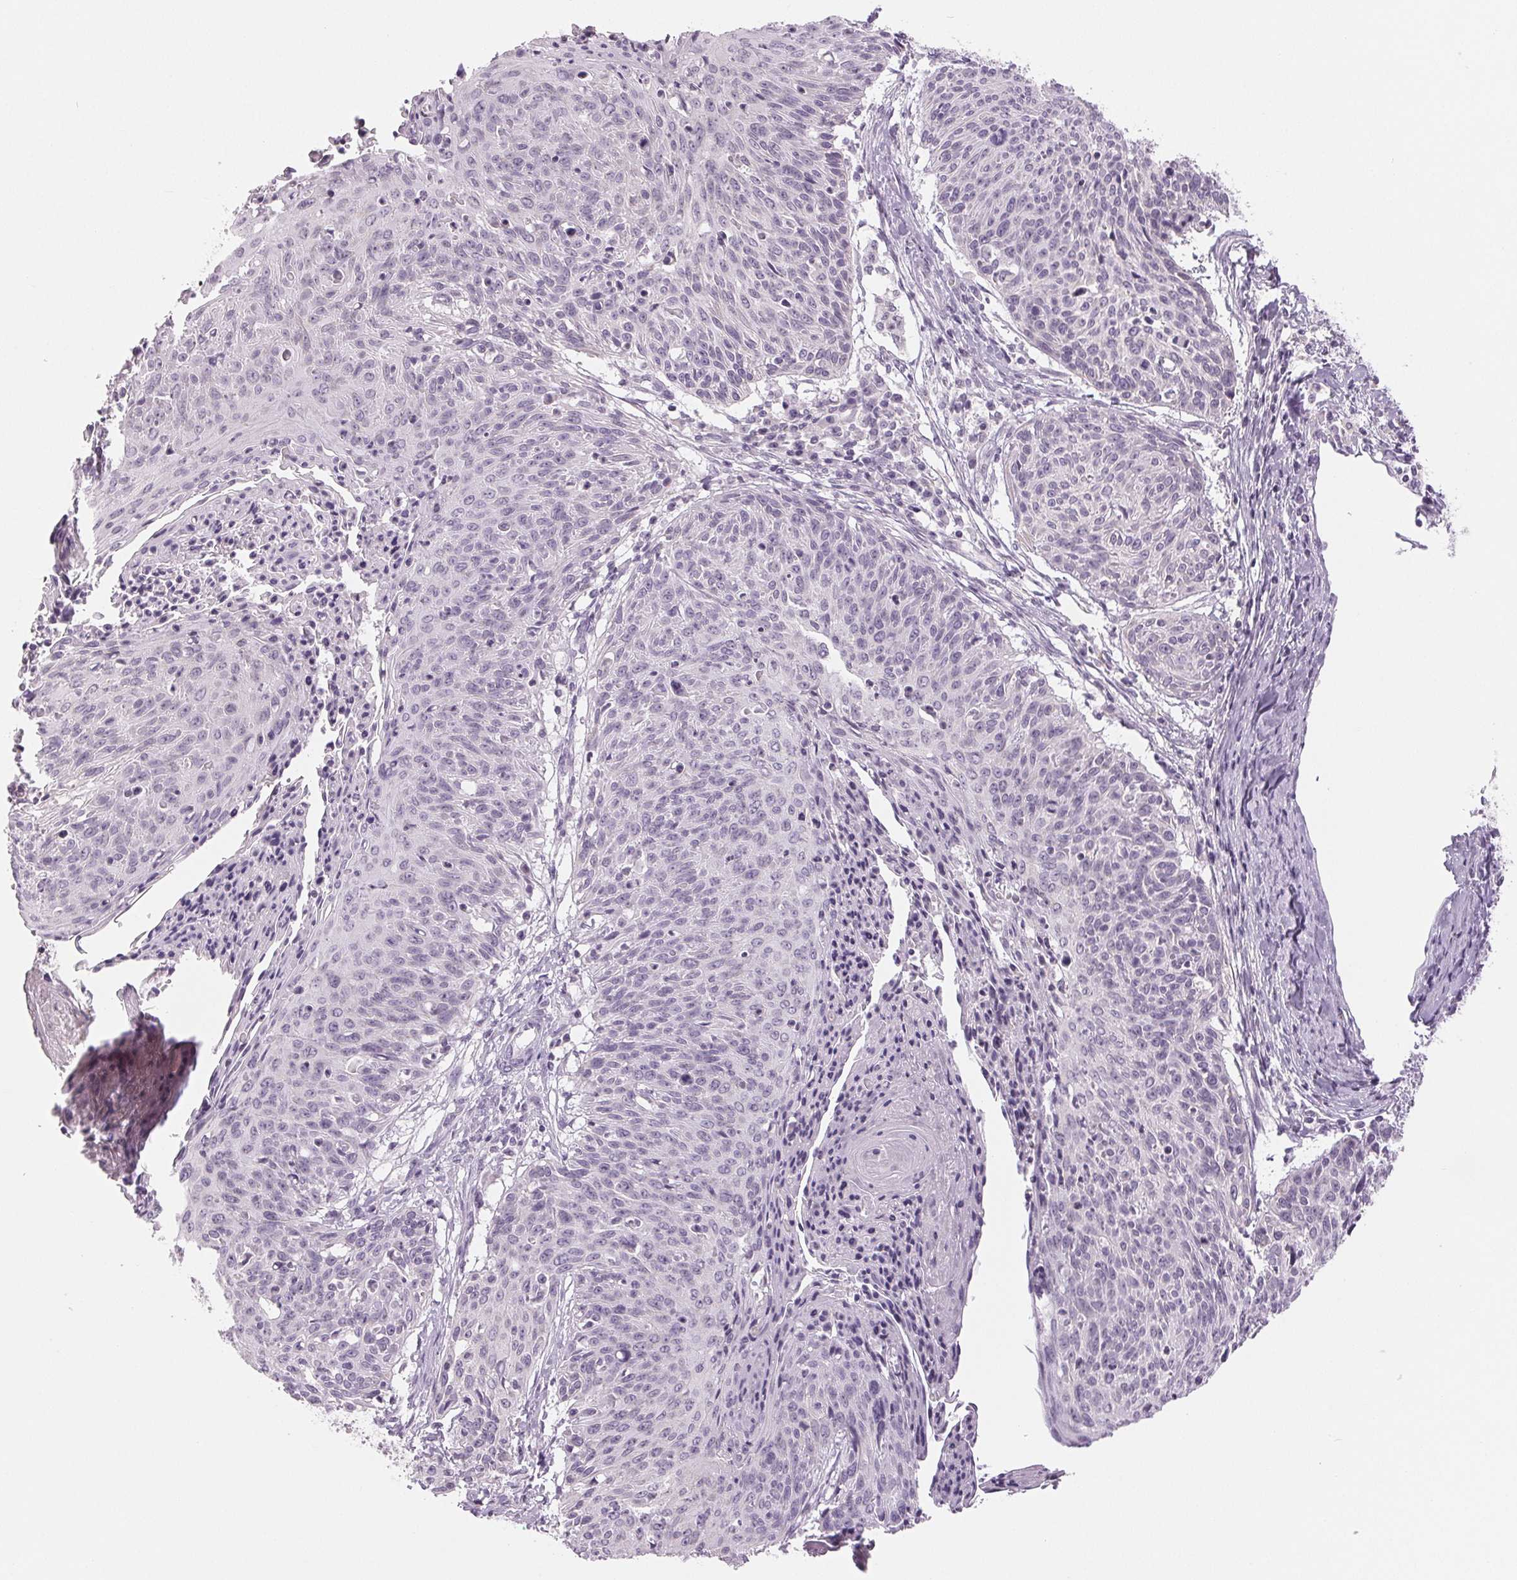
{"staining": {"intensity": "negative", "quantity": "none", "location": "none"}, "tissue": "cervical cancer", "cell_type": "Tumor cells", "image_type": "cancer", "snomed": [{"axis": "morphology", "description": "Squamous cell carcinoma, NOS"}, {"axis": "topography", "description": "Cervix"}], "caption": "This micrograph is of cervical cancer (squamous cell carcinoma) stained with IHC to label a protein in brown with the nuclei are counter-stained blue. There is no expression in tumor cells.", "gene": "EHHADH", "patient": {"sex": "female", "age": 45}}